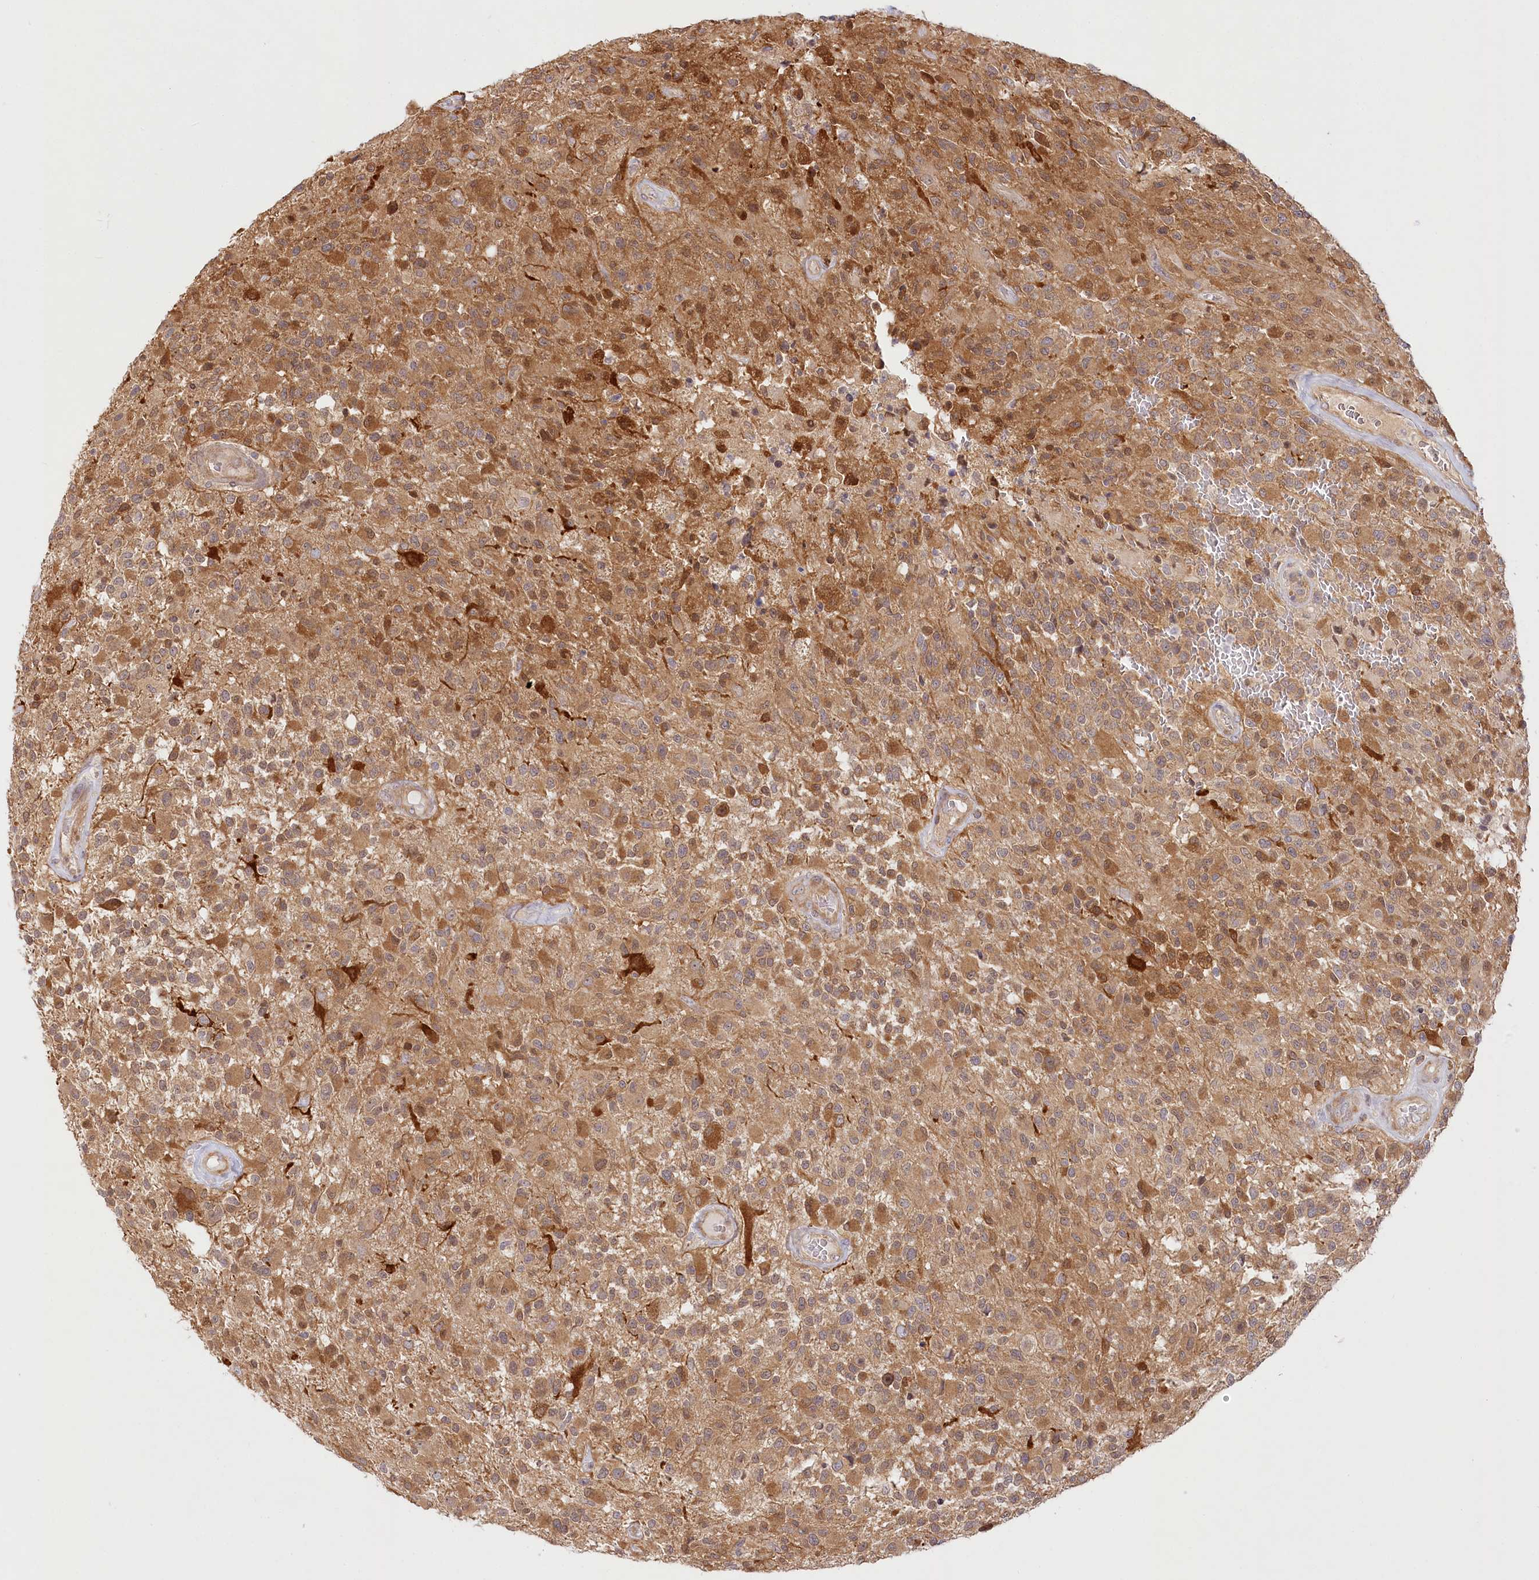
{"staining": {"intensity": "moderate", "quantity": ">75%", "location": "cytoplasmic/membranous"}, "tissue": "glioma", "cell_type": "Tumor cells", "image_type": "cancer", "snomed": [{"axis": "morphology", "description": "Glioma, malignant, High grade"}, {"axis": "morphology", "description": "Glioblastoma, NOS"}, {"axis": "topography", "description": "Brain"}], "caption": "Protein expression analysis of glioma displays moderate cytoplasmic/membranous staining in approximately >75% of tumor cells.", "gene": "INPP4B", "patient": {"sex": "male", "age": 60}}